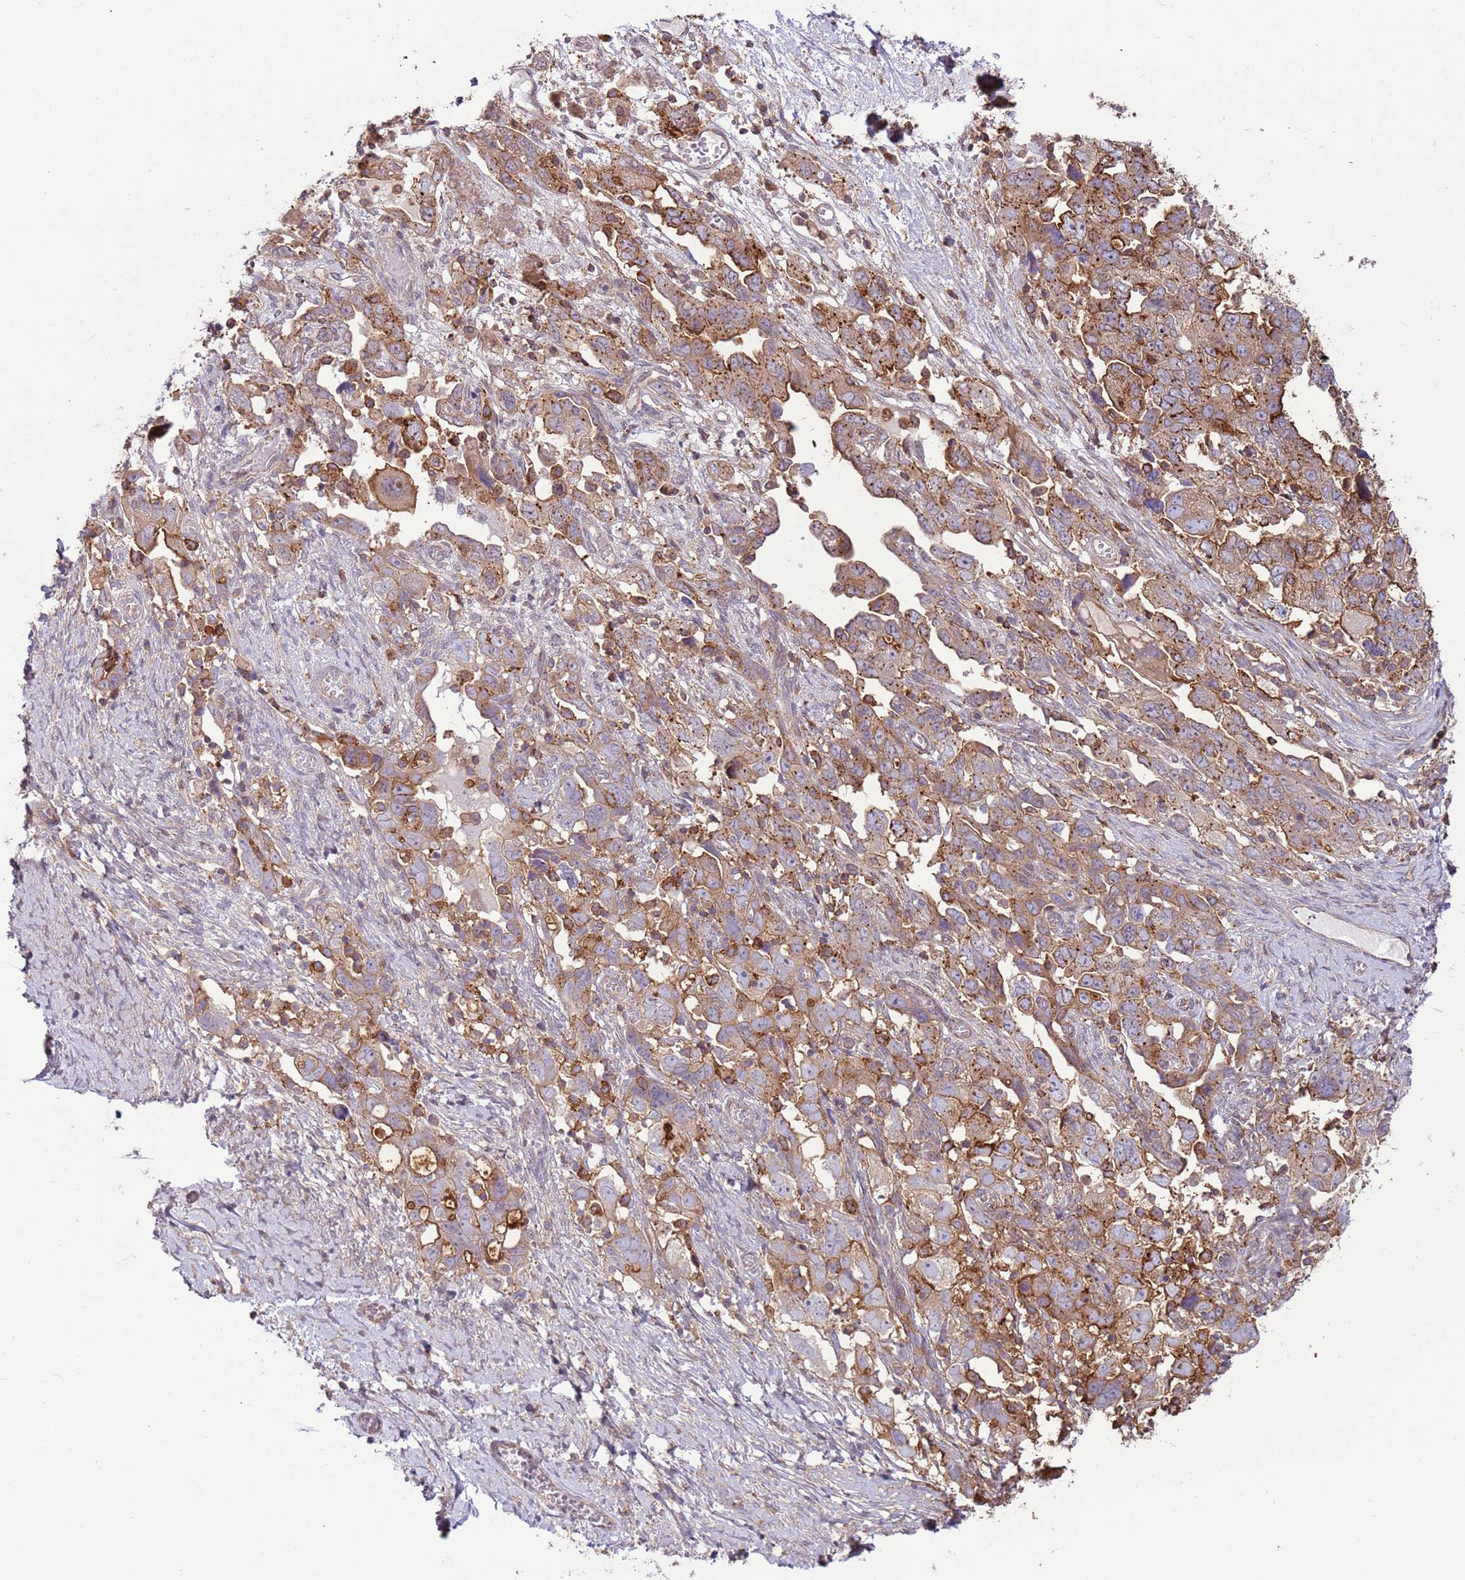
{"staining": {"intensity": "moderate", "quantity": ">75%", "location": "cytoplasmic/membranous"}, "tissue": "ovarian cancer", "cell_type": "Tumor cells", "image_type": "cancer", "snomed": [{"axis": "morphology", "description": "Carcinoma, NOS"}, {"axis": "morphology", "description": "Cystadenocarcinoma, serous, NOS"}, {"axis": "topography", "description": "Ovary"}], "caption": "IHC of human ovarian cancer (serous cystadenocarcinoma) reveals medium levels of moderate cytoplasmic/membranous expression in approximately >75% of tumor cells. The staining is performed using DAB (3,3'-diaminobenzidine) brown chromogen to label protein expression. The nuclei are counter-stained blue using hematoxylin.", "gene": "DDX19B", "patient": {"sex": "female", "age": 69}}